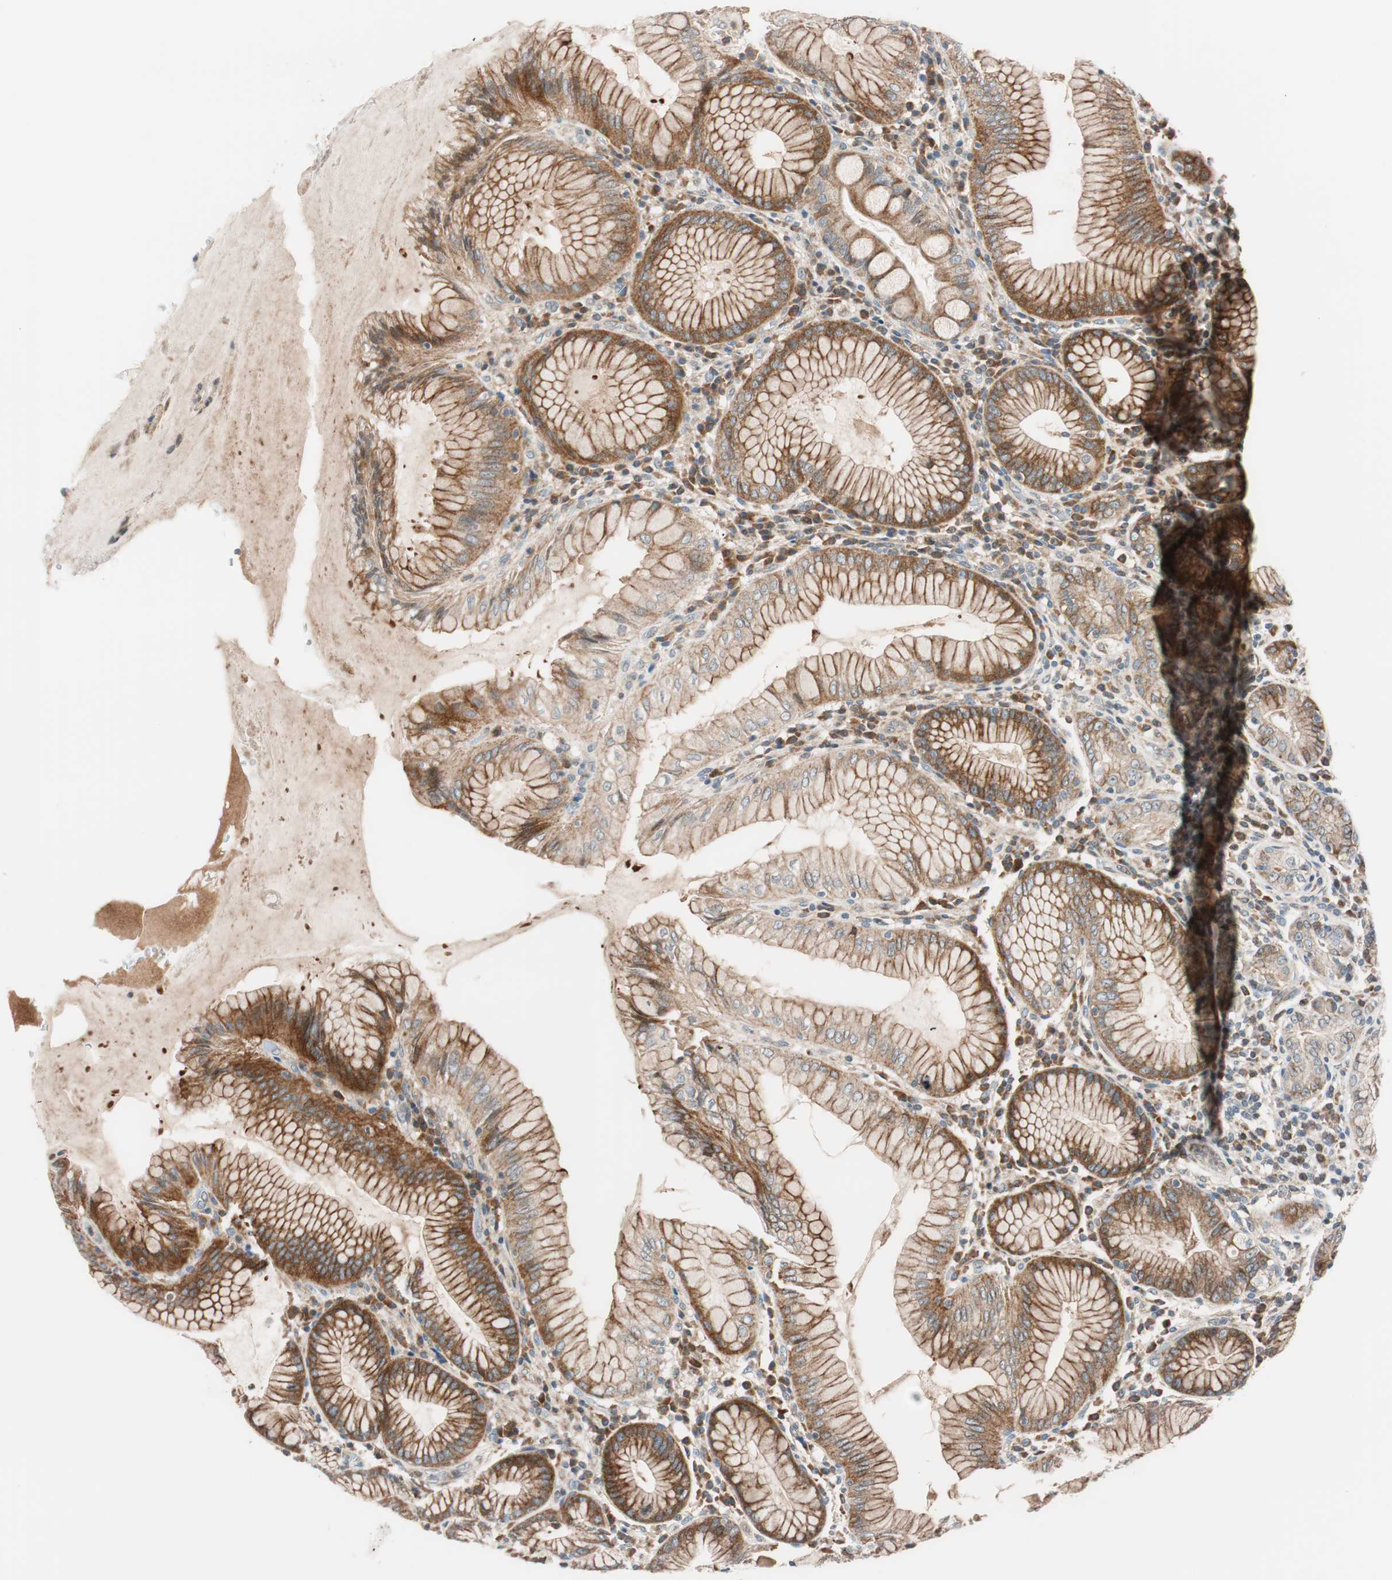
{"staining": {"intensity": "strong", "quantity": ">75%", "location": "cytoplasmic/membranous"}, "tissue": "stomach", "cell_type": "Glandular cells", "image_type": "normal", "snomed": [{"axis": "morphology", "description": "Normal tissue, NOS"}, {"axis": "topography", "description": "Stomach, lower"}], "caption": "The image reveals a brown stain indicating the presence of a protein in the cytoplasmic/membranous of glandular cells in stomach.", "gene": "ABI1", "patient": {"sex": "female", "age": 76}}